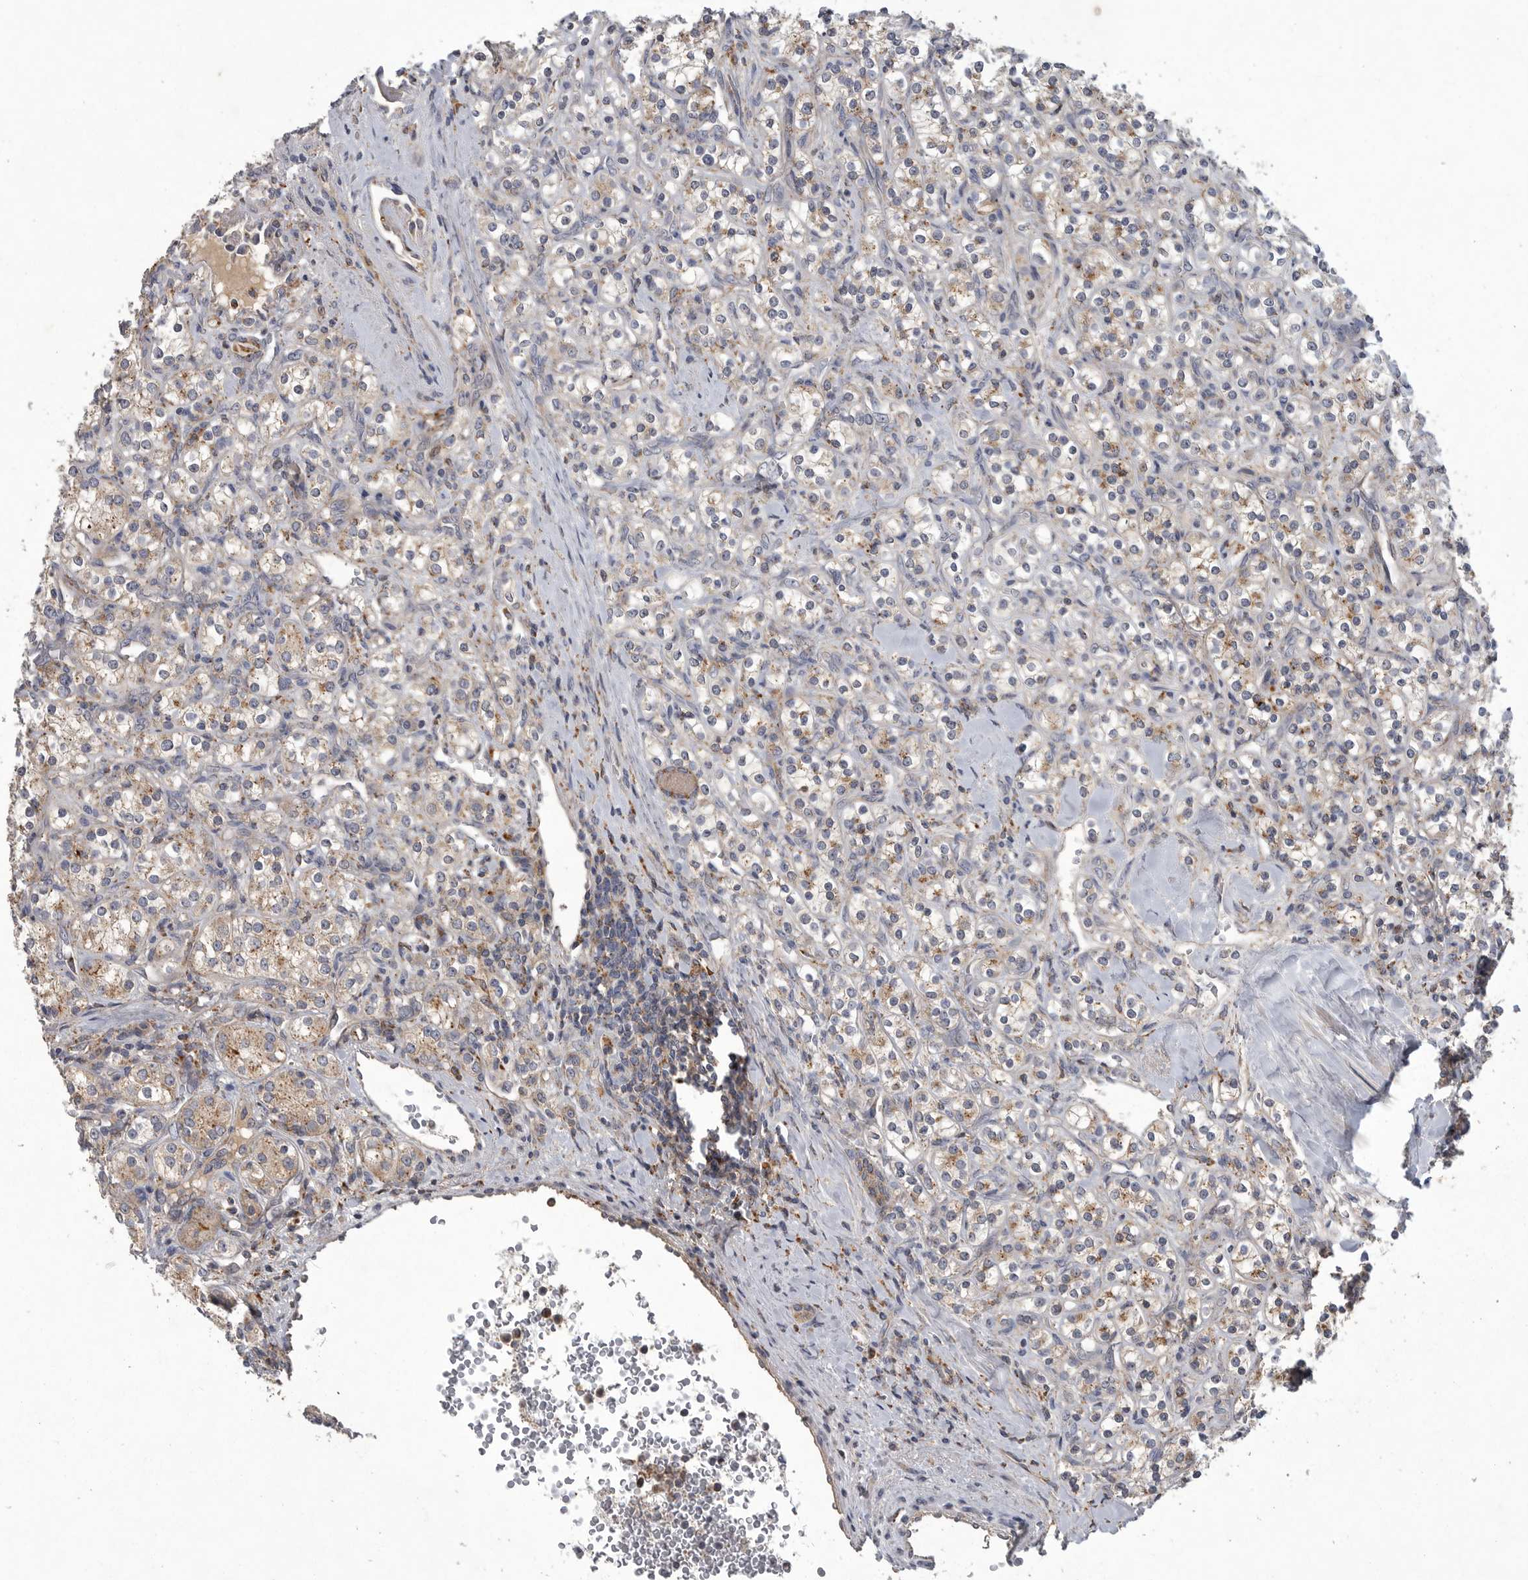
{"staining": {"intensity": "weak", "quantity": "25%-75%", "location": "cytoplasmic/membranous"}, "tissue": "renal cancer", "cell_type": "Tumor cells", "image_type": "cancer", "snomed": [{"axis": "morphology", "description": "Adenocarcinoma, NOS"}, {"axis": "topography", "description": "Kidney"}], "caption": "Renal adenocarcinoma stained with DAB immunohistochemistry displays low levels of weak cytoplasmic/membranous expression in approximately 25%-75% of tumor cells.", "gene": "LAMTOR3", "patient": {"sex": "male", "age": 77}}